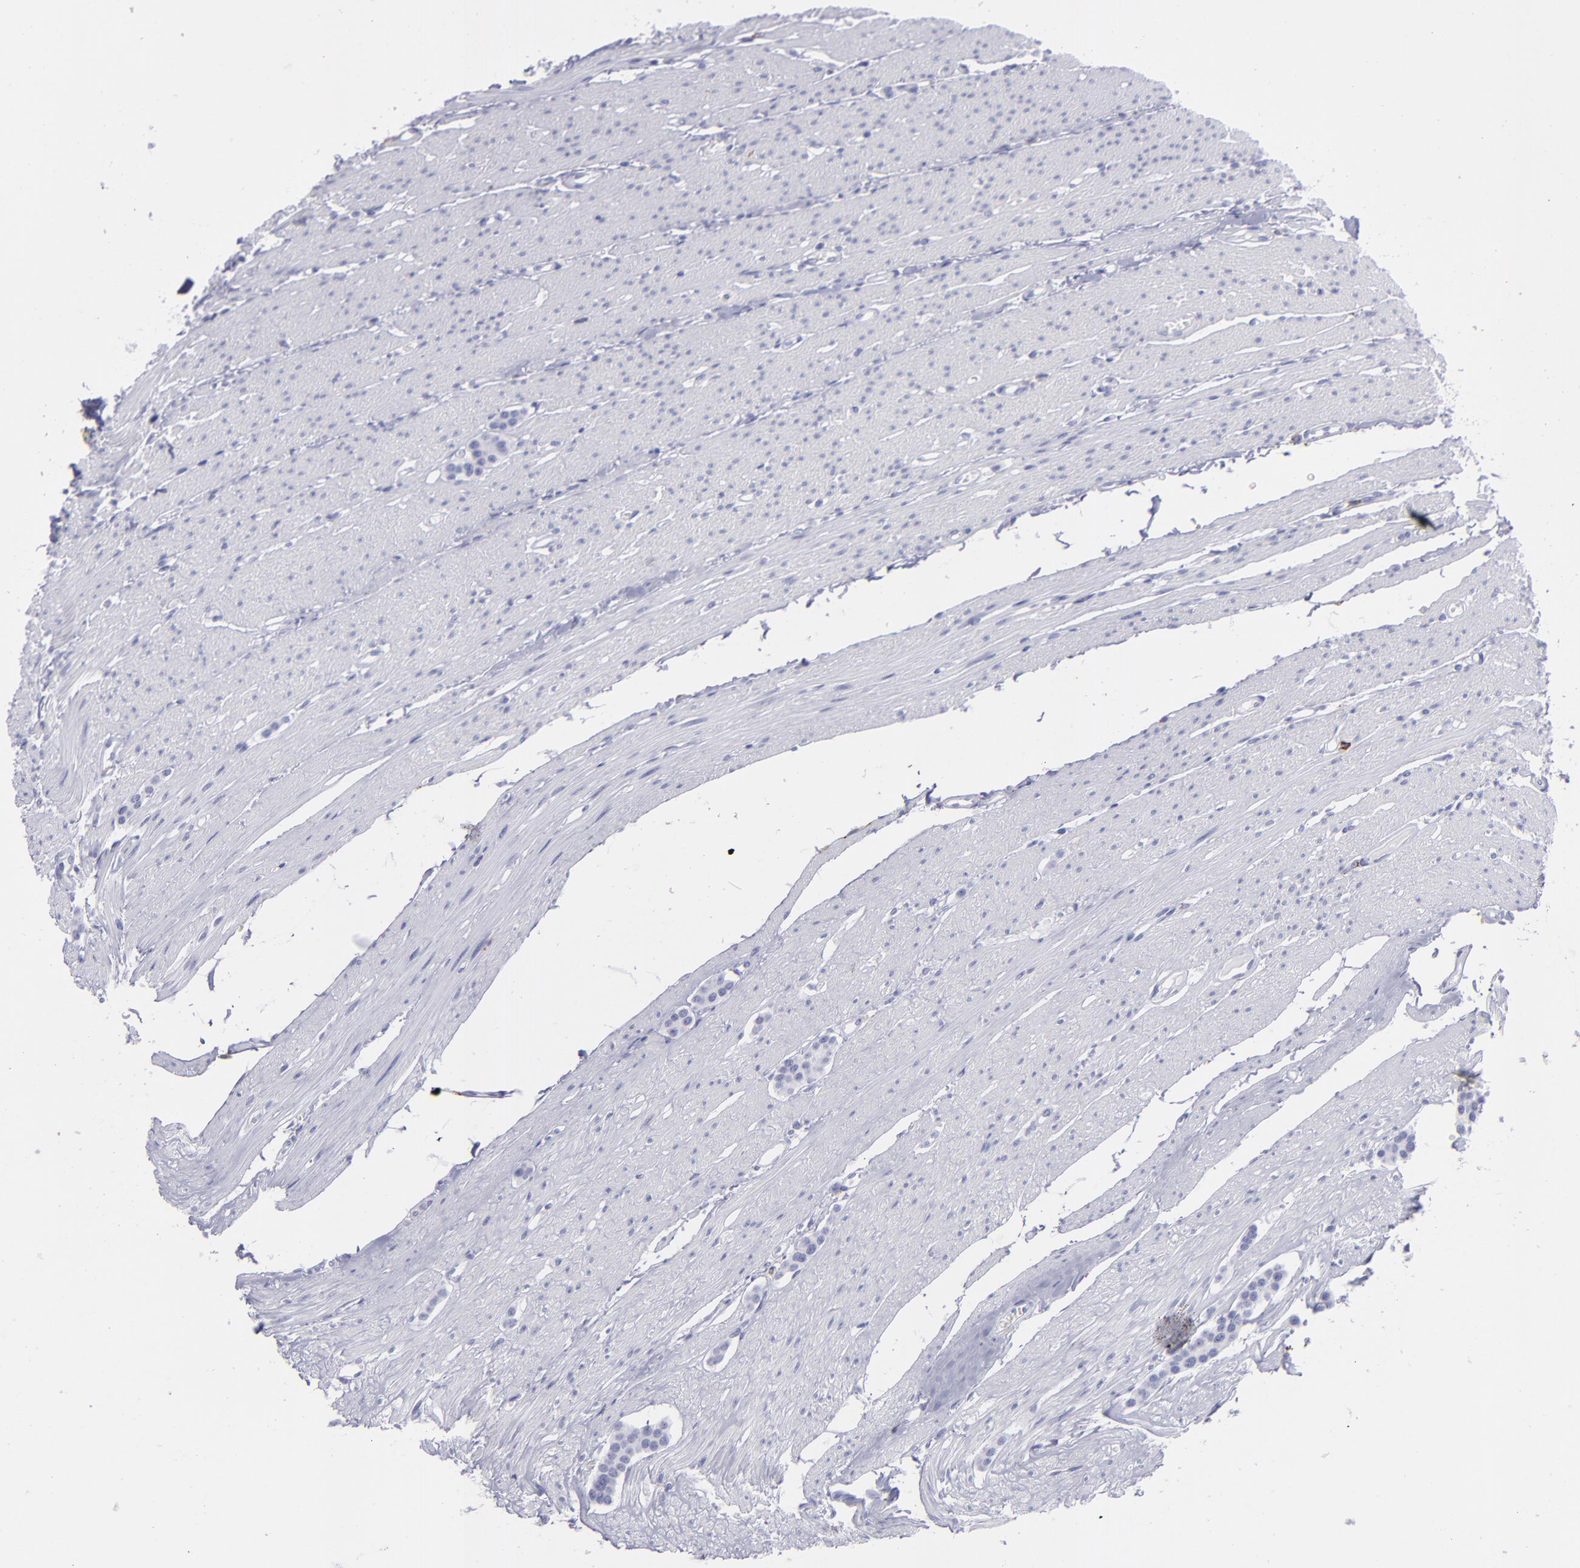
{"staining": {"intensity": "negative", "quantity": "none", "location": "none"}, "tissue": "carcinoid", "cell_type": "Tumor cells", "image_type": "cancer", "snomed": [{"axis": "morphology", "description": "Carcinoid, malignant, NOS"}, {"axis": "topography", "description": "Small intestine"}], "caption": "Carcinoid (malignant) was stained to show a protein in brown. There is no significant staining in tumor cells.", "gene": "SELPLG", "patient": {"sex": "male", "age": 60}}